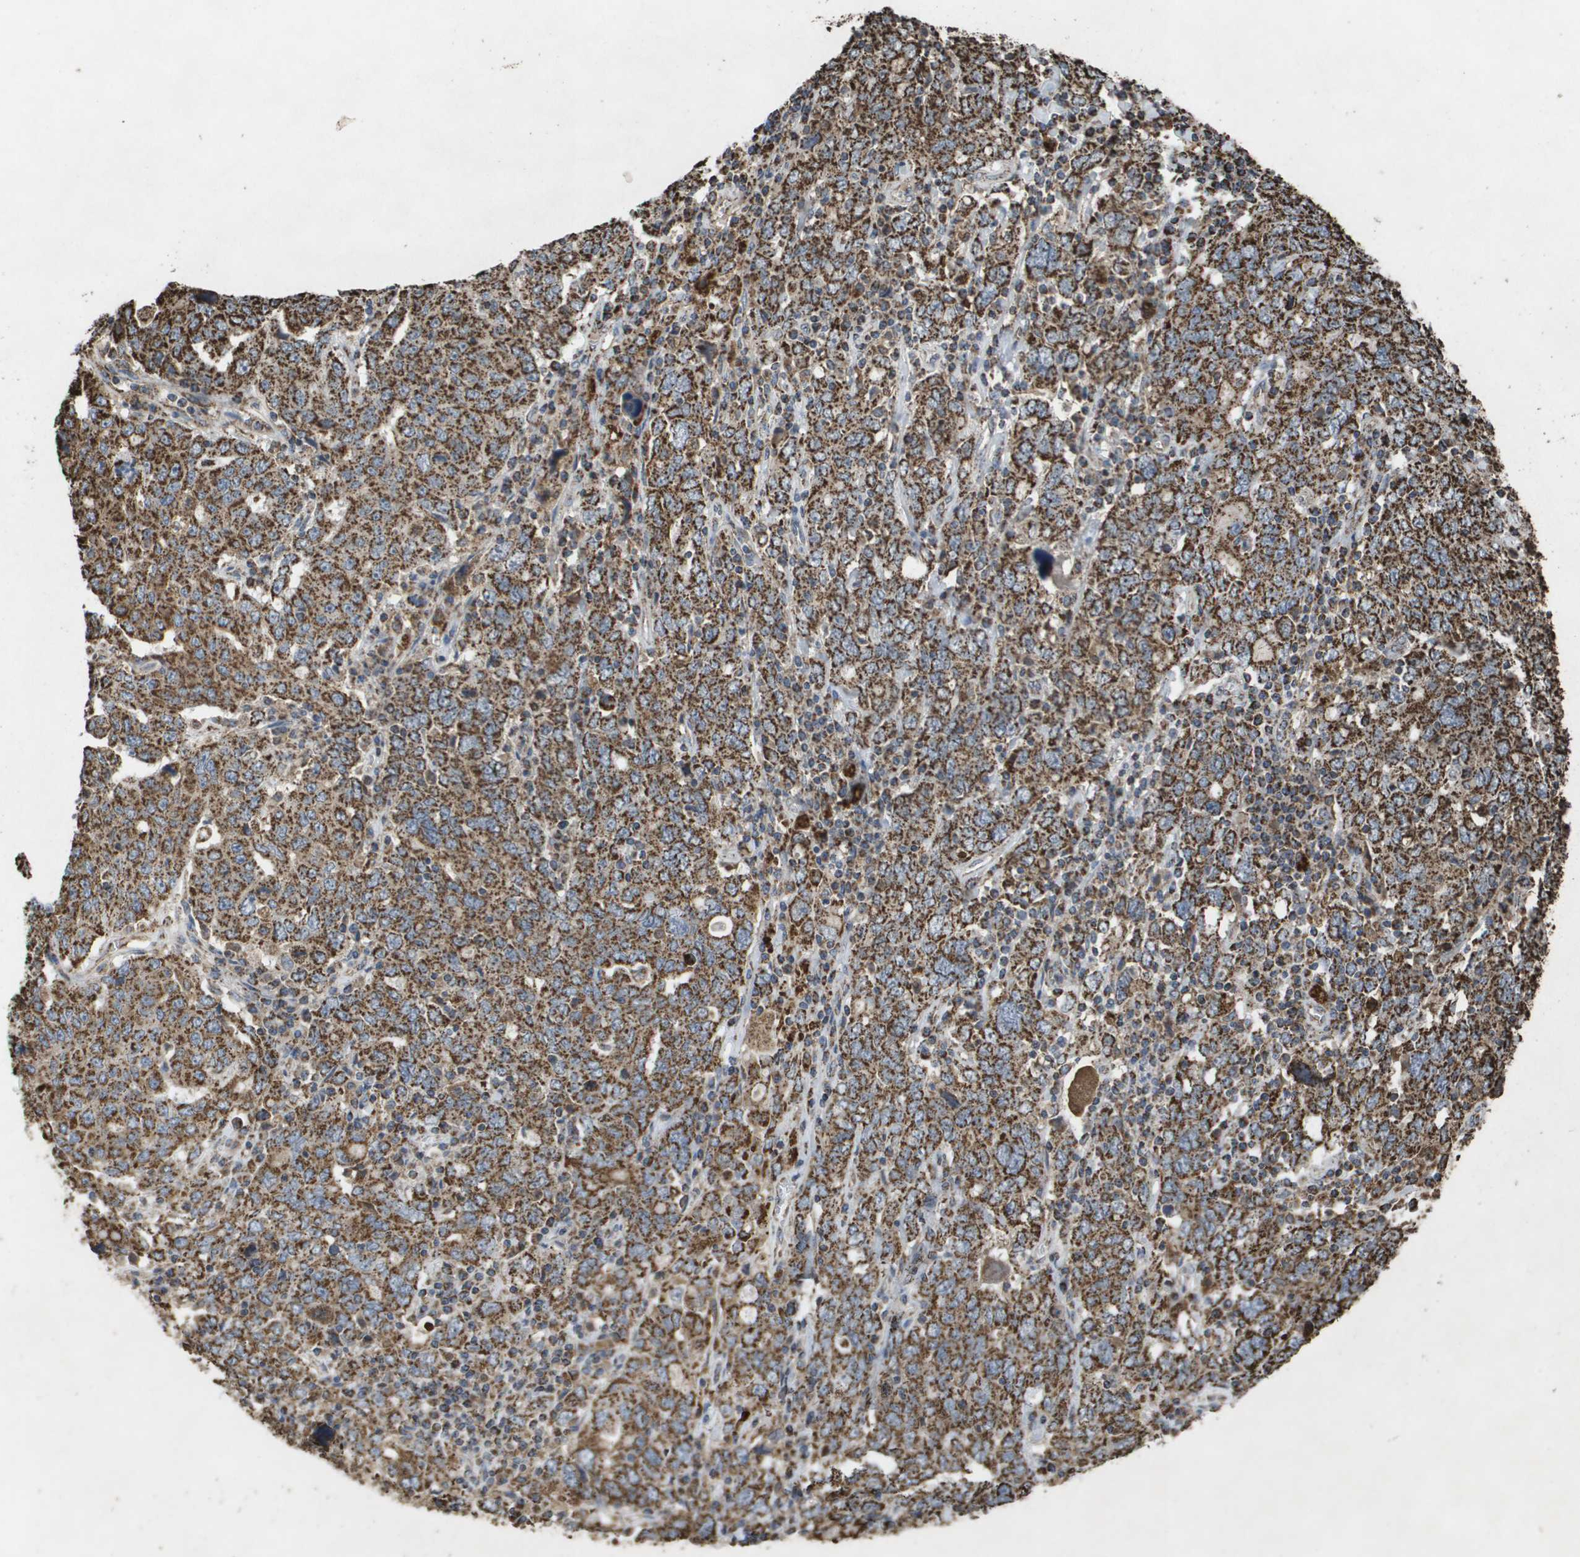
{"staining": {"intensity": "strong", "quantity": ">75%", "location": "cytoplasmic/membranous"}, "tissue": "ovarian cancer", "cell_type": "Tumor cells", "image_type": "cancer", "snomed": [{"axis": "morphology", "description": "Carcinoma, endometroid"}, {"axis": "topography", "description": "Ovary"}], "caption": "Immunohistochemical staining of ovarian endometroid carcinoma reveals high levels of strong cytoplasmic/membranous protein staining in approximately >75% of tumor cells.", "gene": "HSPE1", "patient": {"sex": "female", "age": 62}}